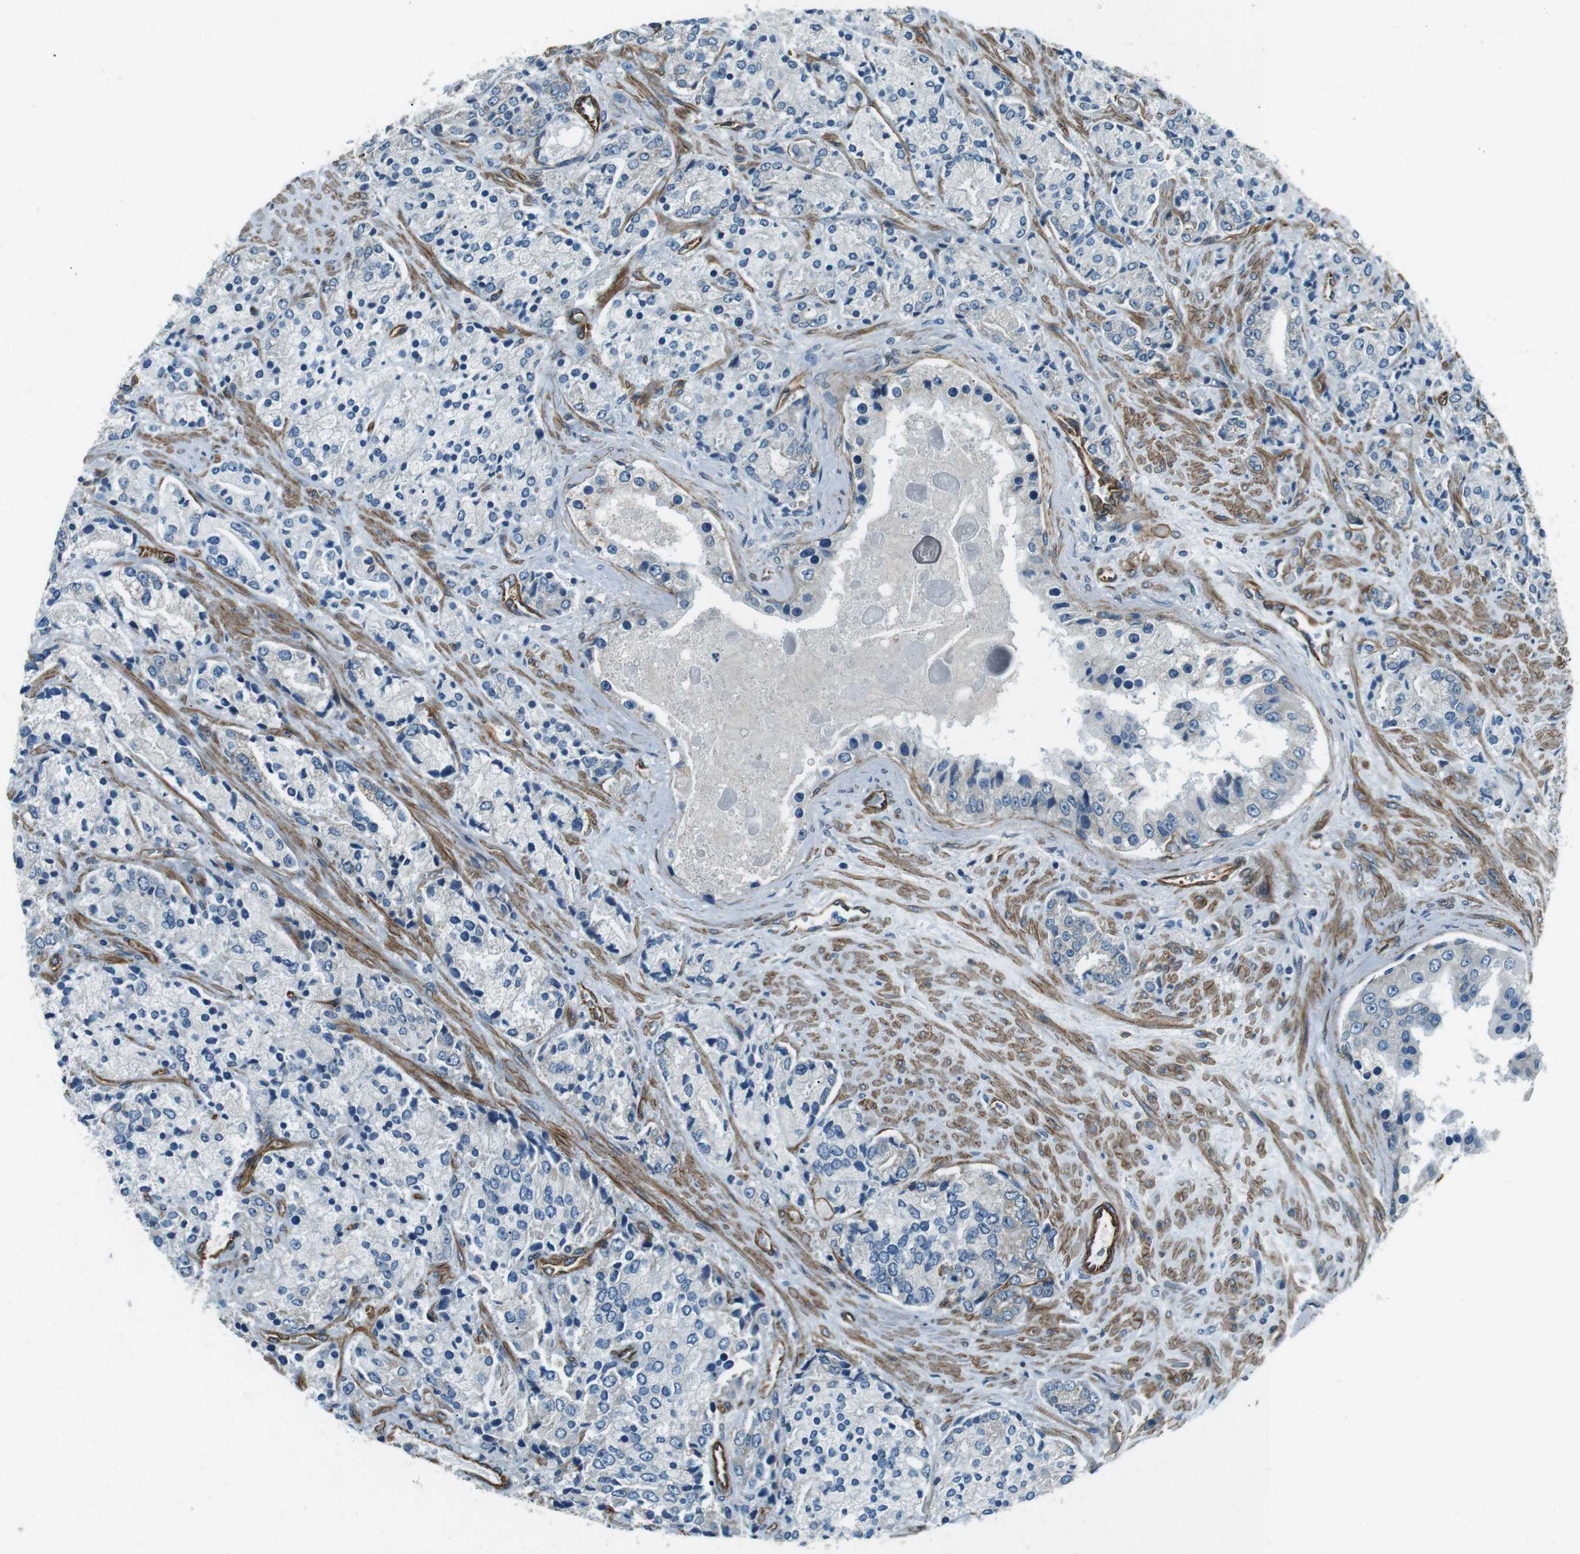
{"staining": {"intensity": "negative", "quantity": "none", "location": "none"}, "tissue": "prostate cancer", "cell_type": "Tumor cells", "image_type": "cancer", "snomed": [{"axis": "morphology", "description": "Adenocarcinoma, High grade"}, {"axis": "topography", "description": "Prostate"}], "caption": "A high-resolution micrograph shows IHC staining of prostate cancer (adenocarcinoma (high-grade)), which demonstrates no significant positivity in tumor cells.", "gene": "ODR4", "patient": {"sex": "male", "age": 71}}